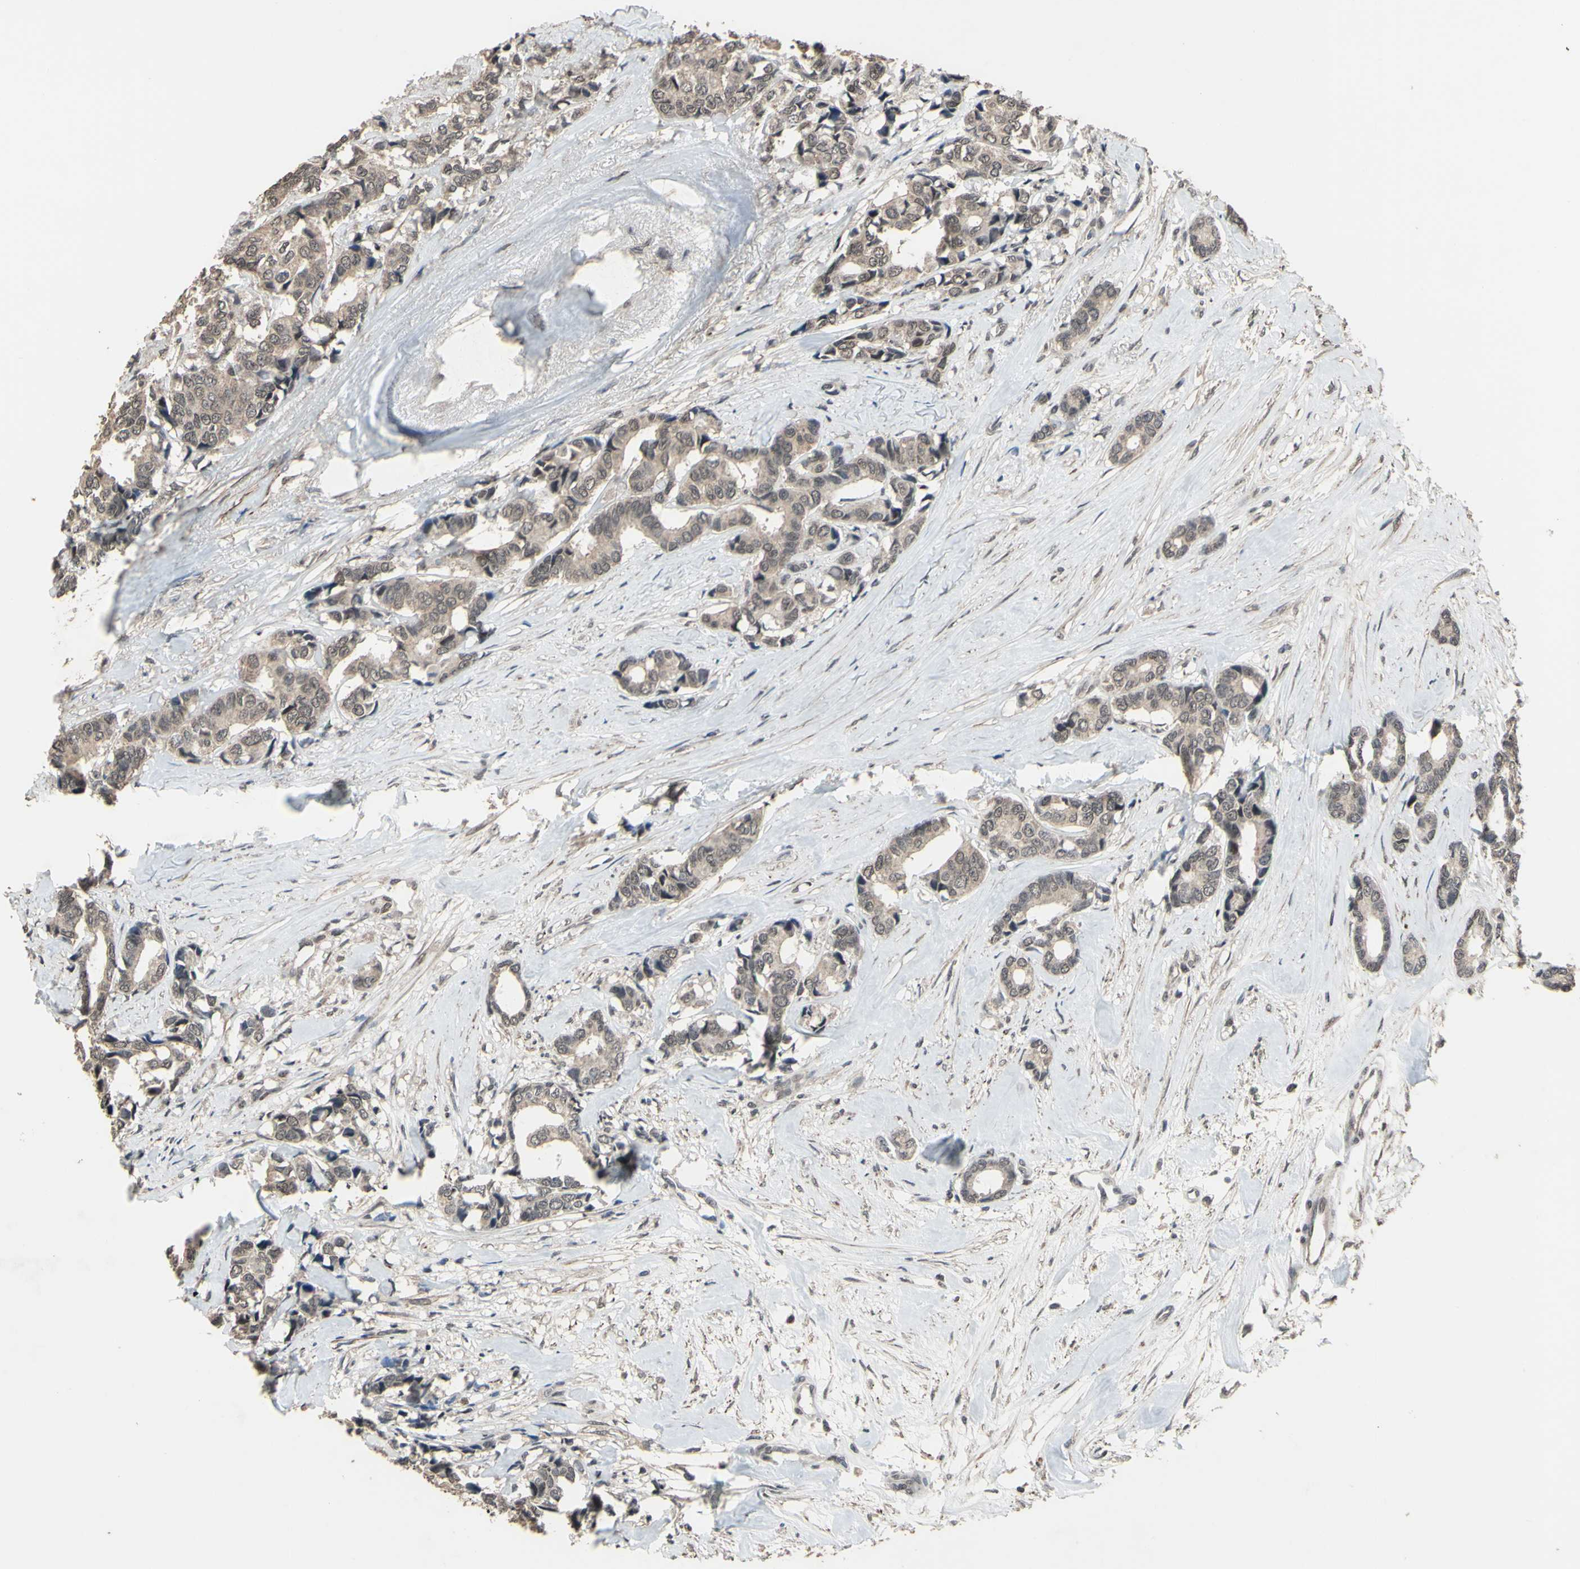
{"staining": {"intensity": "weak", "quantity": ">75%", "location": "cytoplasmic/membranous,nuclear"}, "tissue": "breast cancer", "cell_type": "Tumor cells", "image_type": "cancer", "snomed": [{"axis": "morphology", "description": "Duct carcinoma"}, {"axis": "topography", "description": "Breast"}], "caption": "Human breast cancer stained with a protein marker shows weak staining in tumor cells.", "gene": "ZNF174", "patient": {"sex": "female", "age": 87}}